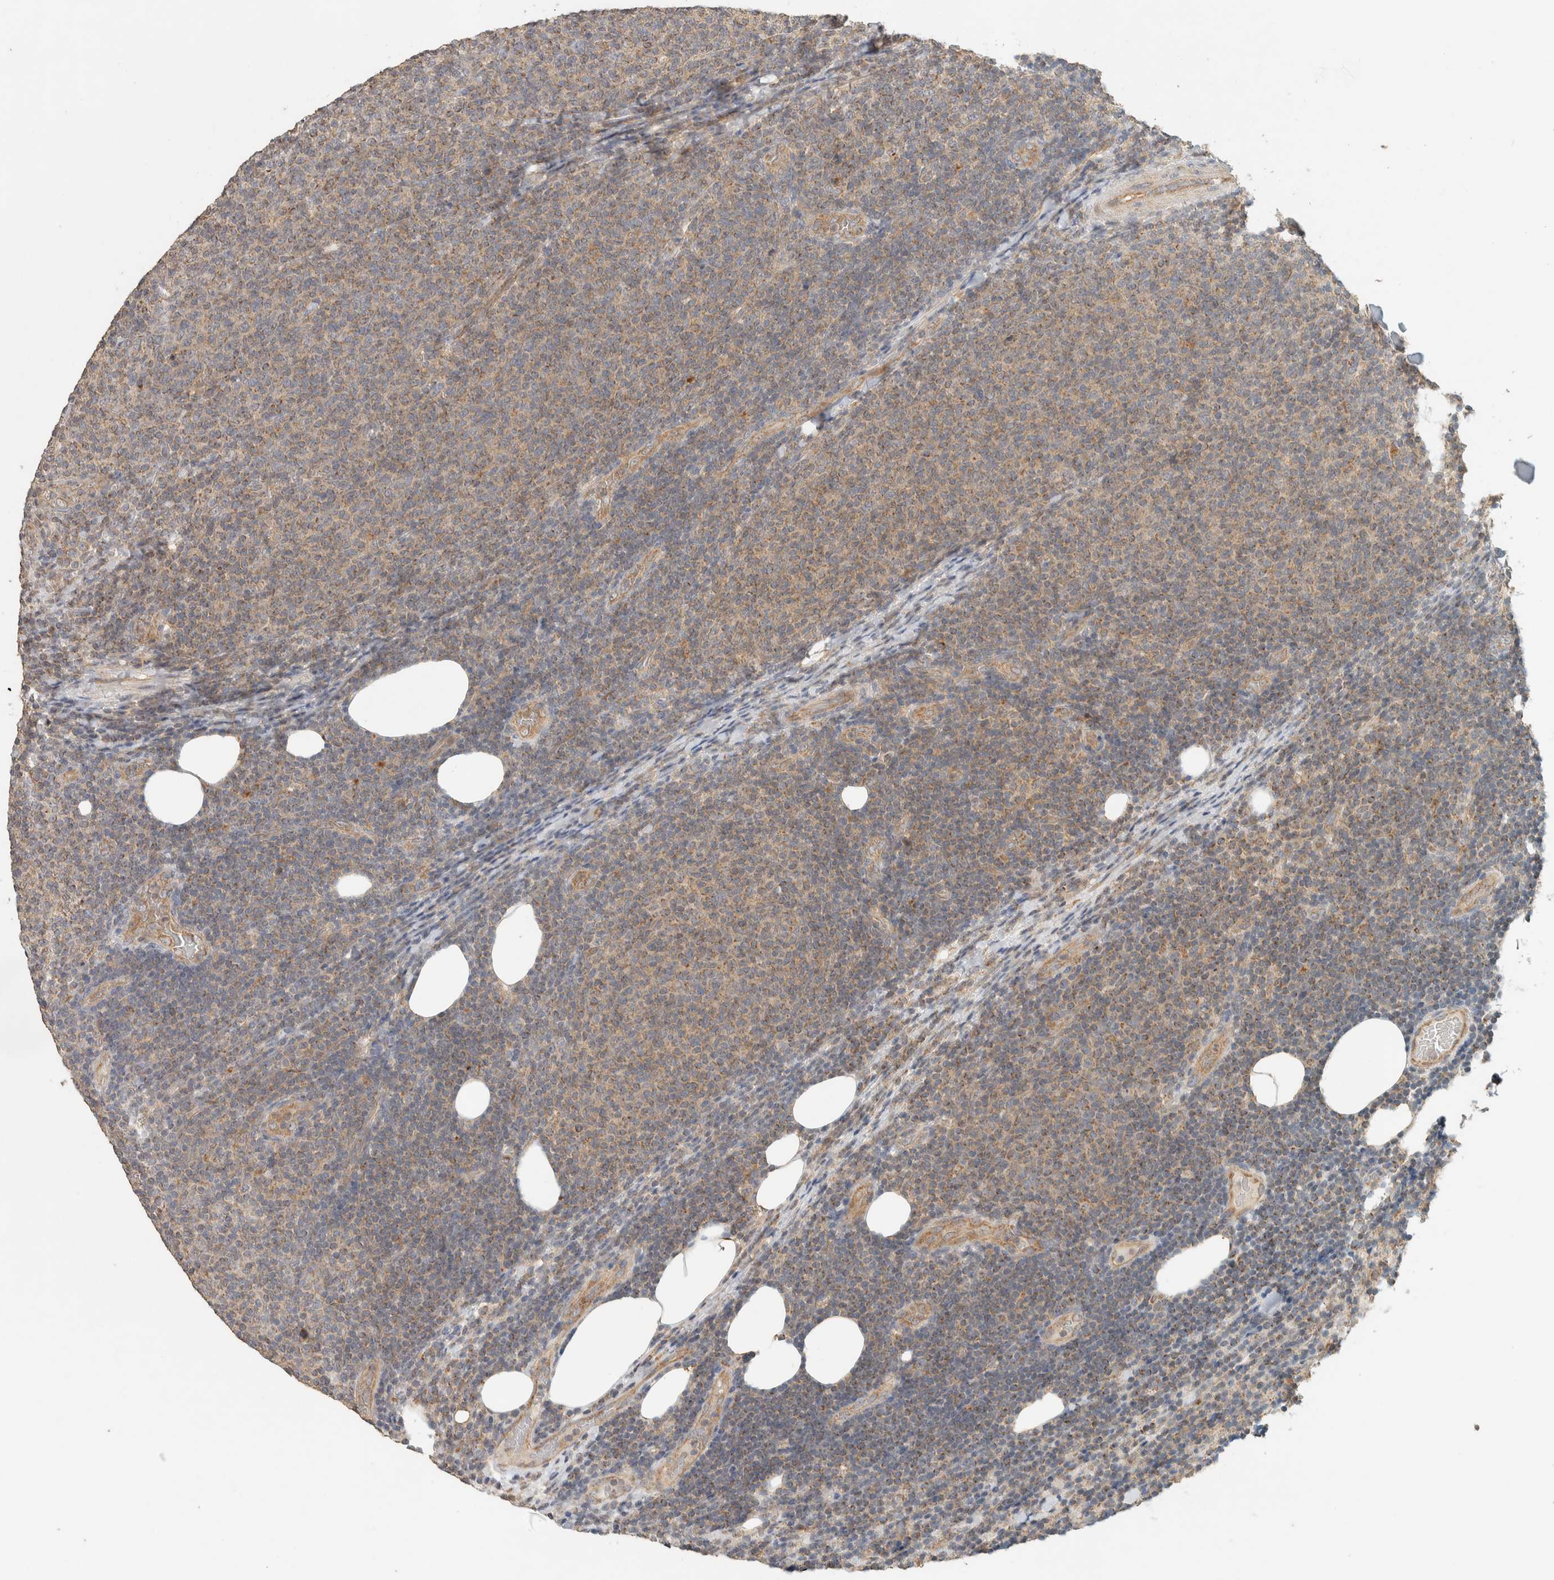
{"staining": {"intensity": "weak", "quantity": ">75%", "location": "cytoplasmic/membranous"}, "tissue": "lymphoma", "cell_type": "Tumor cells", "image_type": "cancer", "snomed": [{"axis": "morphology", "description": "Malignant lymphoma, non-Hodgkin's type, Low grade"}, {"axis": "topography", "description": "Lymph node"}], "caption": "Immunohistochemical staining of human lymphoma displays weak cytoplasmic/membranous protein expression in about >75% of tumor cells.", "gene": "PDE7B", "patient": {"sex": "male", "age": 66}}